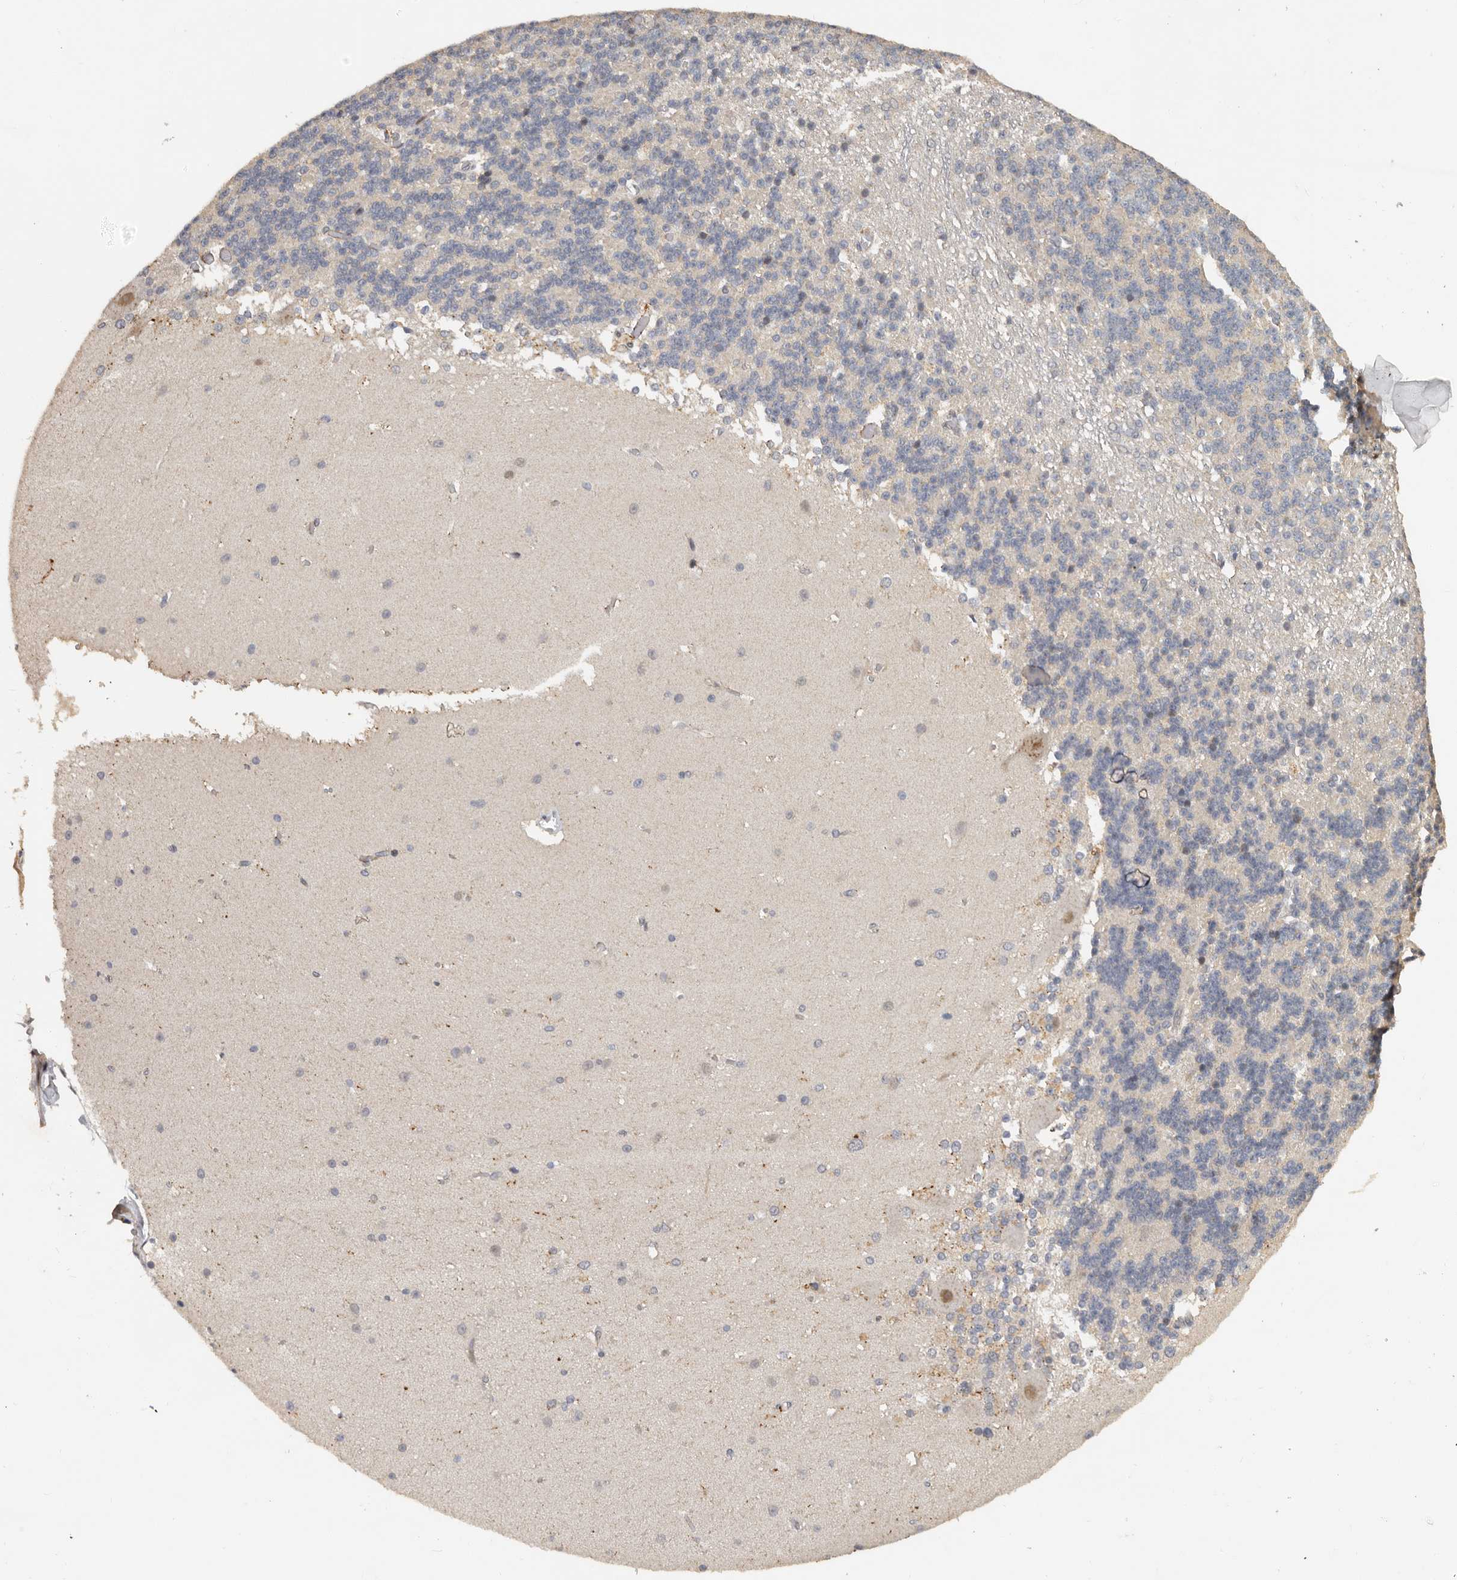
{"staining": {"intensity": "negative", "quantity": "none", "location": "none"}, "tissue": "cerebellum", "cell_type": "Cells in granular layer", "image_type": "normal", "snomed": [{"axis": "morphology", "description": "Normal tissue, NOS"}, {"axis": "topography", "description": "Cerebellum"}], "caption": "This is an immunohistochemistry photomicrograph of normal cerebellum. There is no expression in cells in granular layer.", "gene": "HENMT1", "patient": {"sex": "female", "age": 19}}